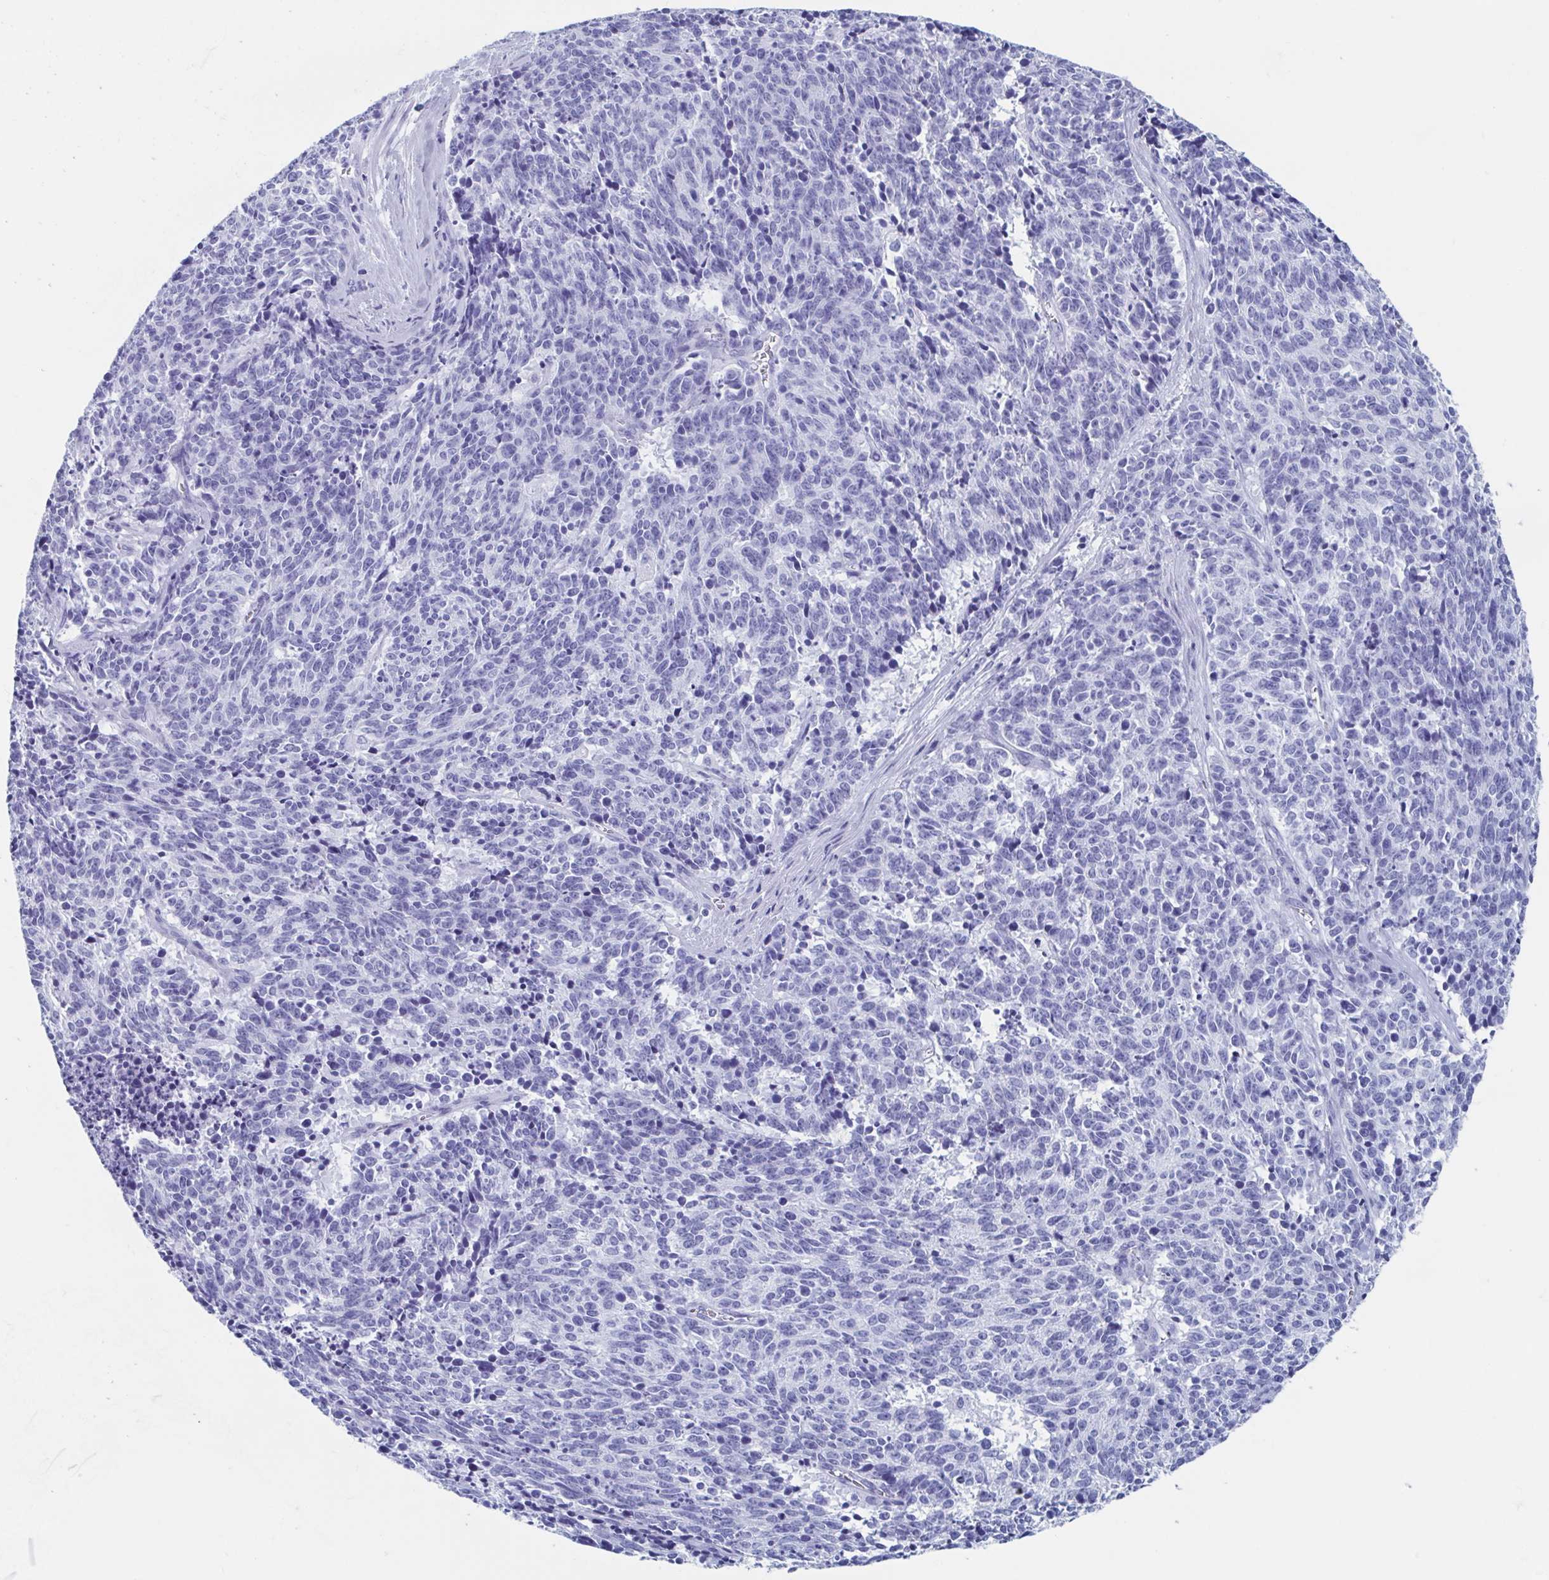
{"staining": {"intensity": "negative", "quantity": "none", "location": "none"}, "tissue": "cervical cancer", "cell_type": "Tumor cells", "image_type": "cancer", "snomed": [{"axis": "morphology", "description": "Squamous cell carcinoma, NOS"}, {"axis": "topography", "description": "Cervix"}], "caption": "IHC micrograph of neoplastic tissue: cervical squamous cell carcinoma stained with DAB (3,3'-diaminobenzidine) exhibits no significant protein positivity in tumor cells.", "gene": "HDGFL1", "patient": {"sex": "female", "age": 29}}